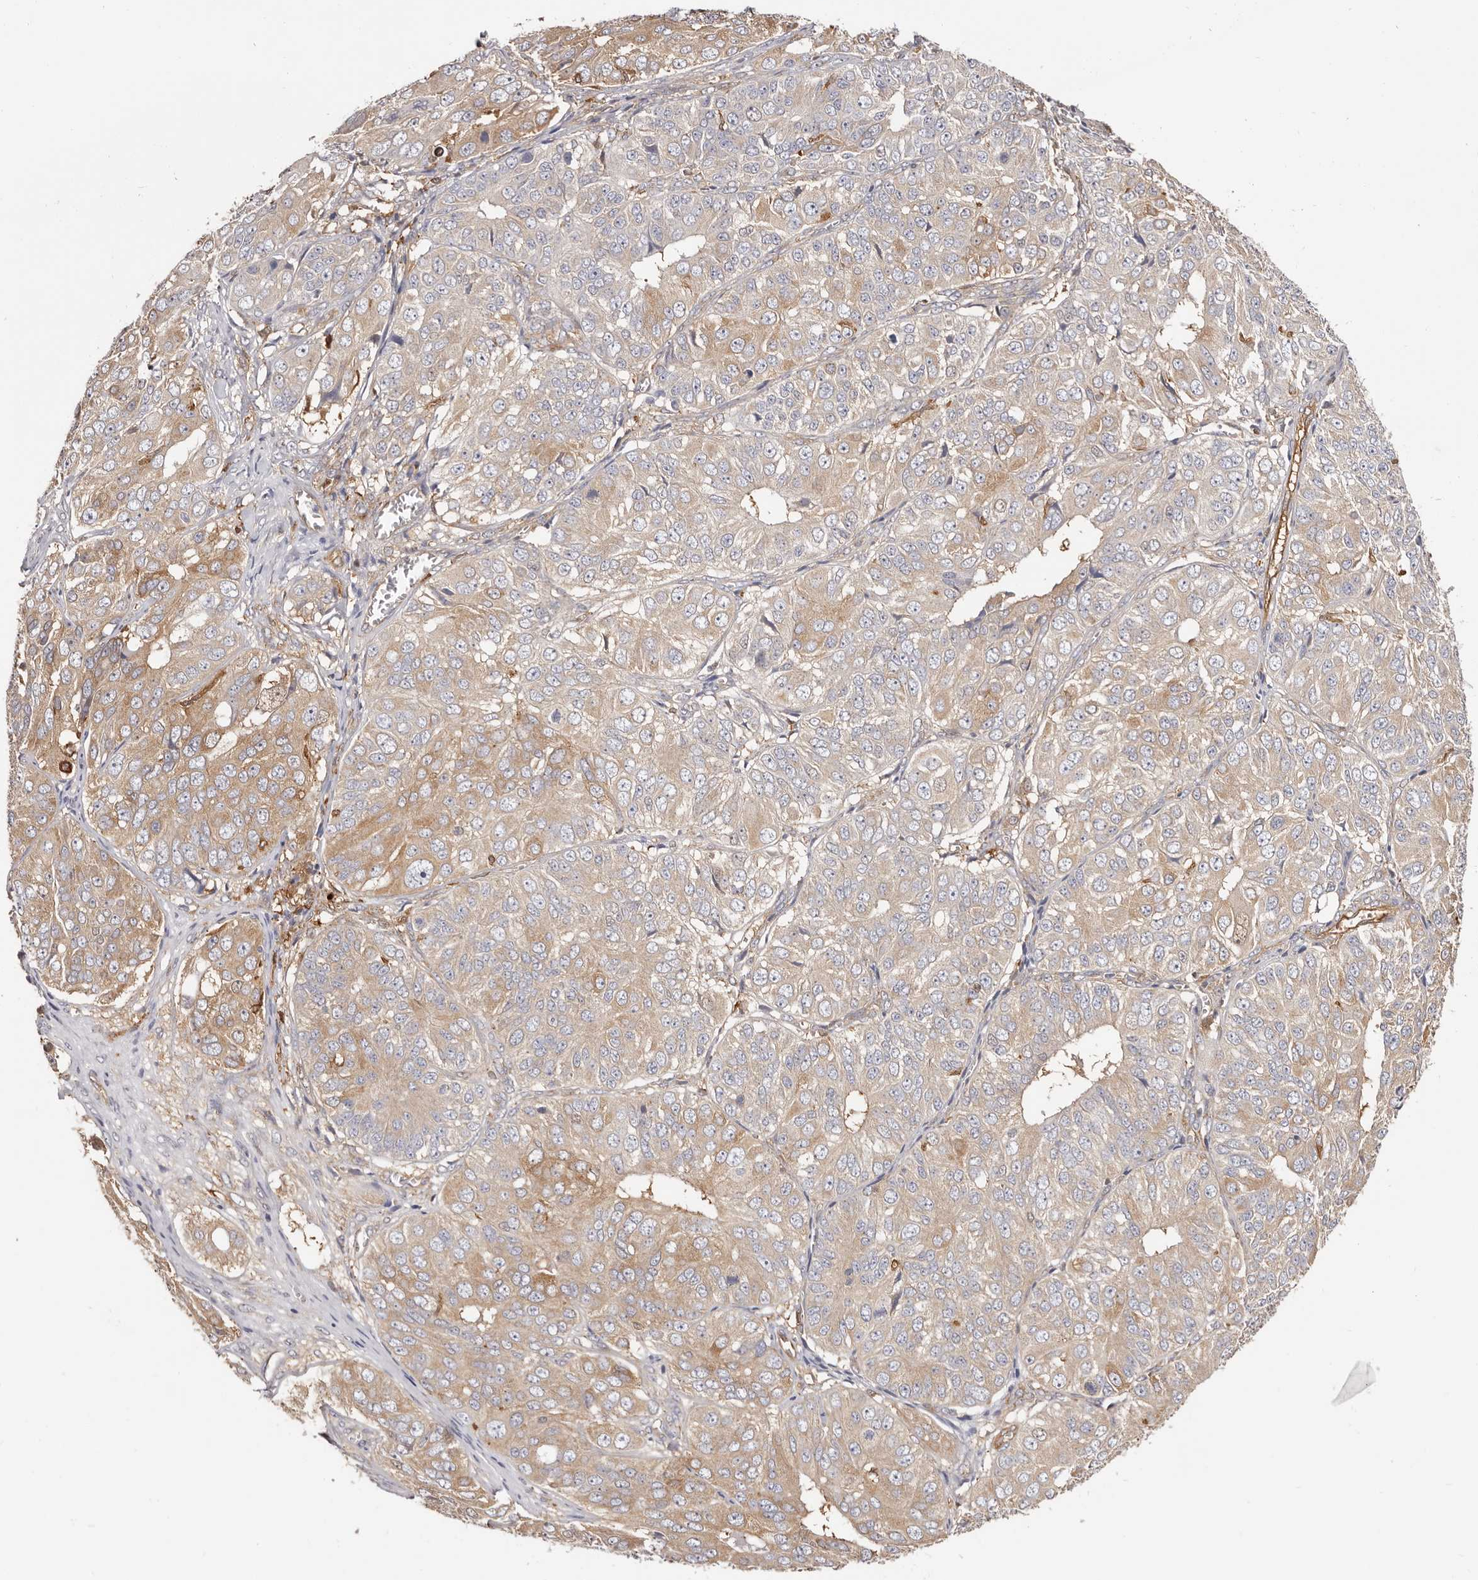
{"staining": {"intensity": "weak", "quantity": "25%-75%", "location": "cytoplasmic/membranous"}, "tissue": "ovarian cancer", "cell_type": "Tumor cells", "image_type": "cancer", "snomed": [{"axis": "morphology", "description": "Carcinoma, endometroid"}, {"axis": "topography", "description": "Ovary"}], "caption": "Immunohistochemical staining of human endometroid carcinoma (ovarian) shows low levels of weak cytoplasmic/membranous protein staining in approximately 25%-75% of tumor cells. The staining was performed using DAB to visualize the protein expression in brown, while the nuclei were stained in blue with hematoxylin (Magnification: 20x).", "gene": "LAP3", "patient": {"sex": "female", "age": 51}}